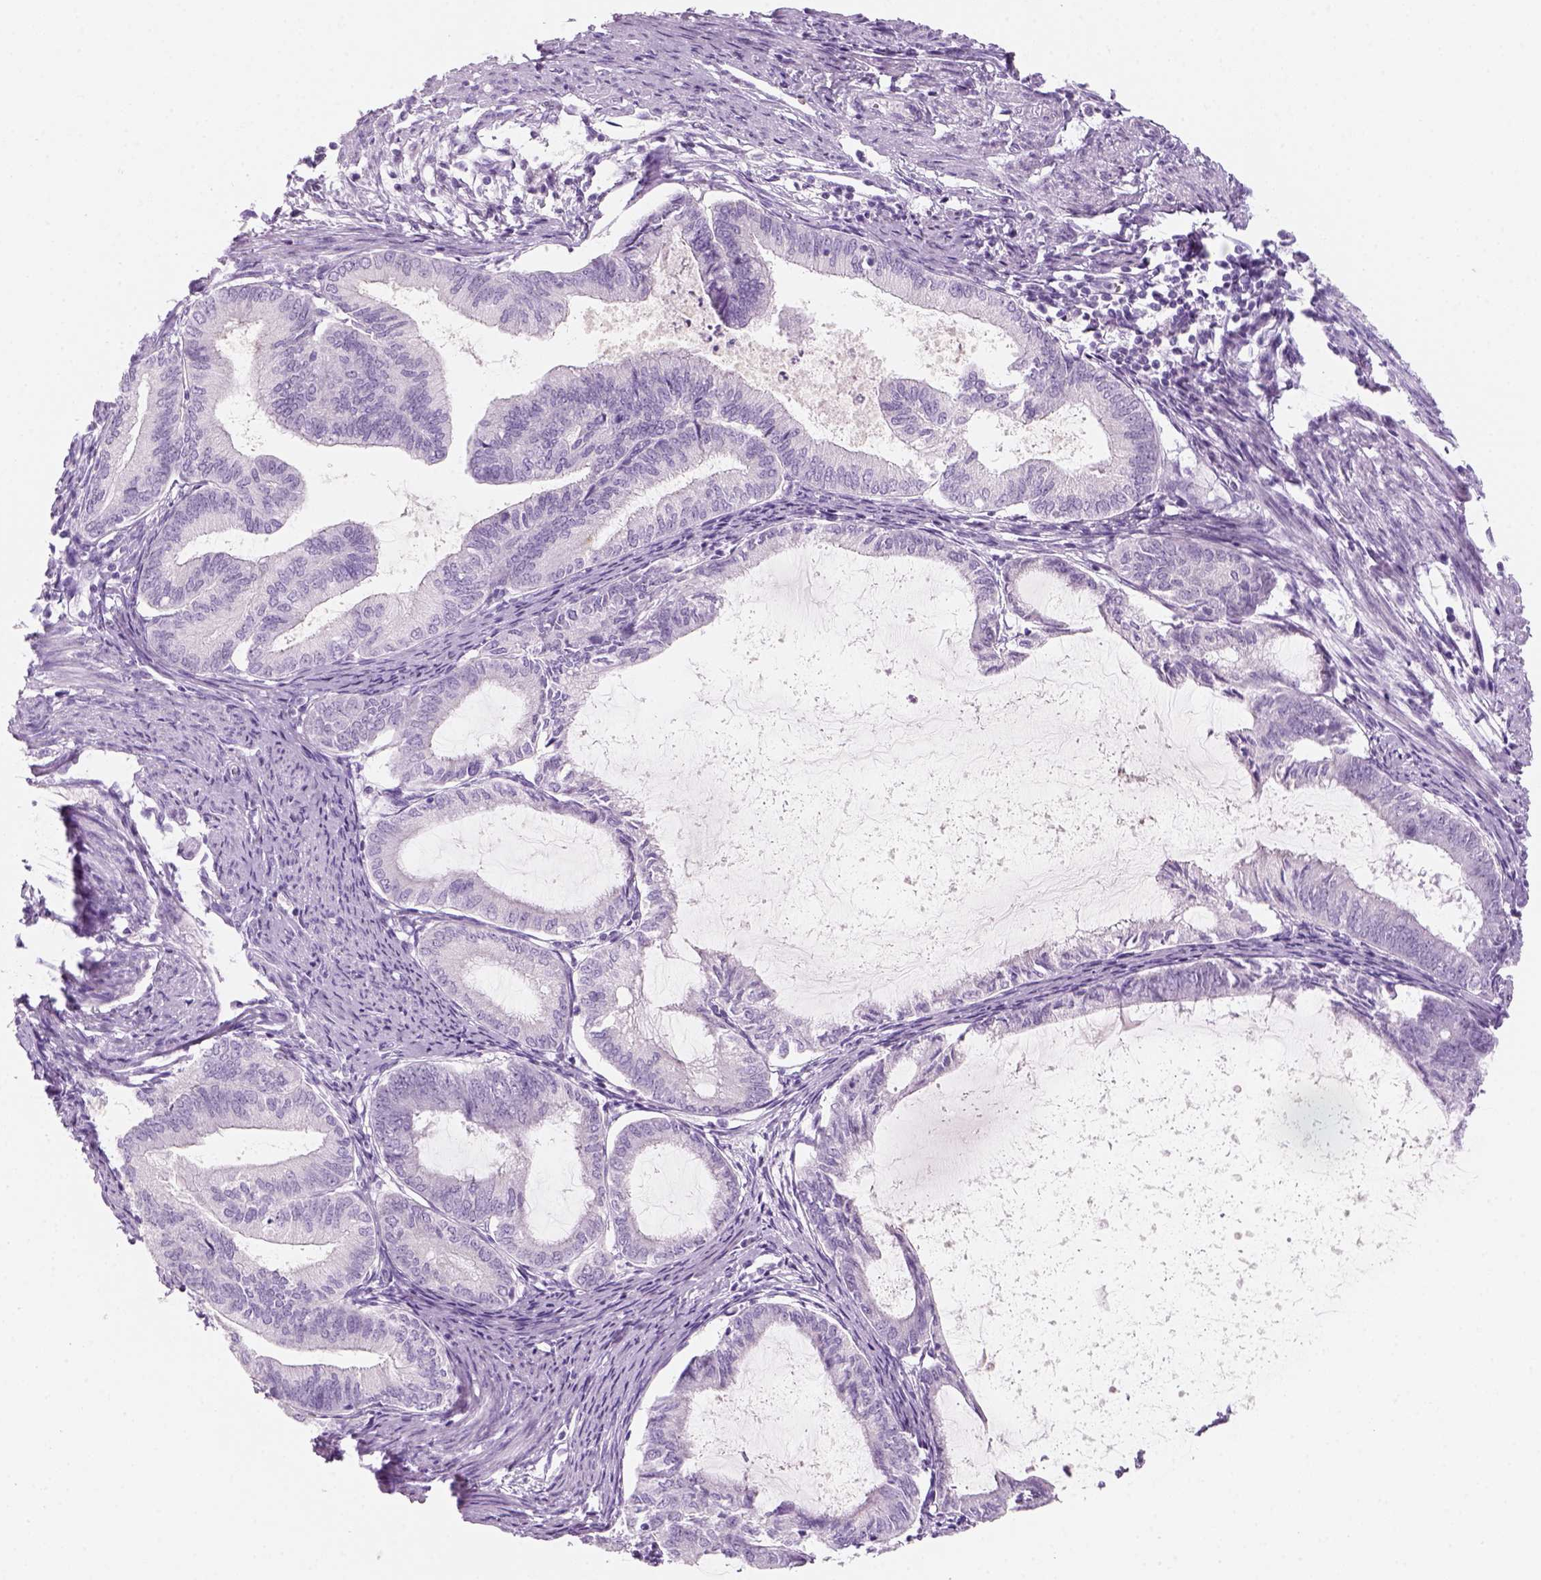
{"staining": {"intensity": "negative", "quantity": "none", "location": "none"}, "tissue": "endometrial cancer", "cell_type": "Tumor cells", "image_type": "cancer", "snomed": [{"axis": "morphology", "description": "Adenocarcinoma, NOS"}, {"axis": "topography", "description": "Endometrium"}], "caption": "Image shows no protein positivity in tumor cells of endometrial cancer tissue.", "gene": "KRTAP11-1", "patient": {"sex": "female", "age": 86}}